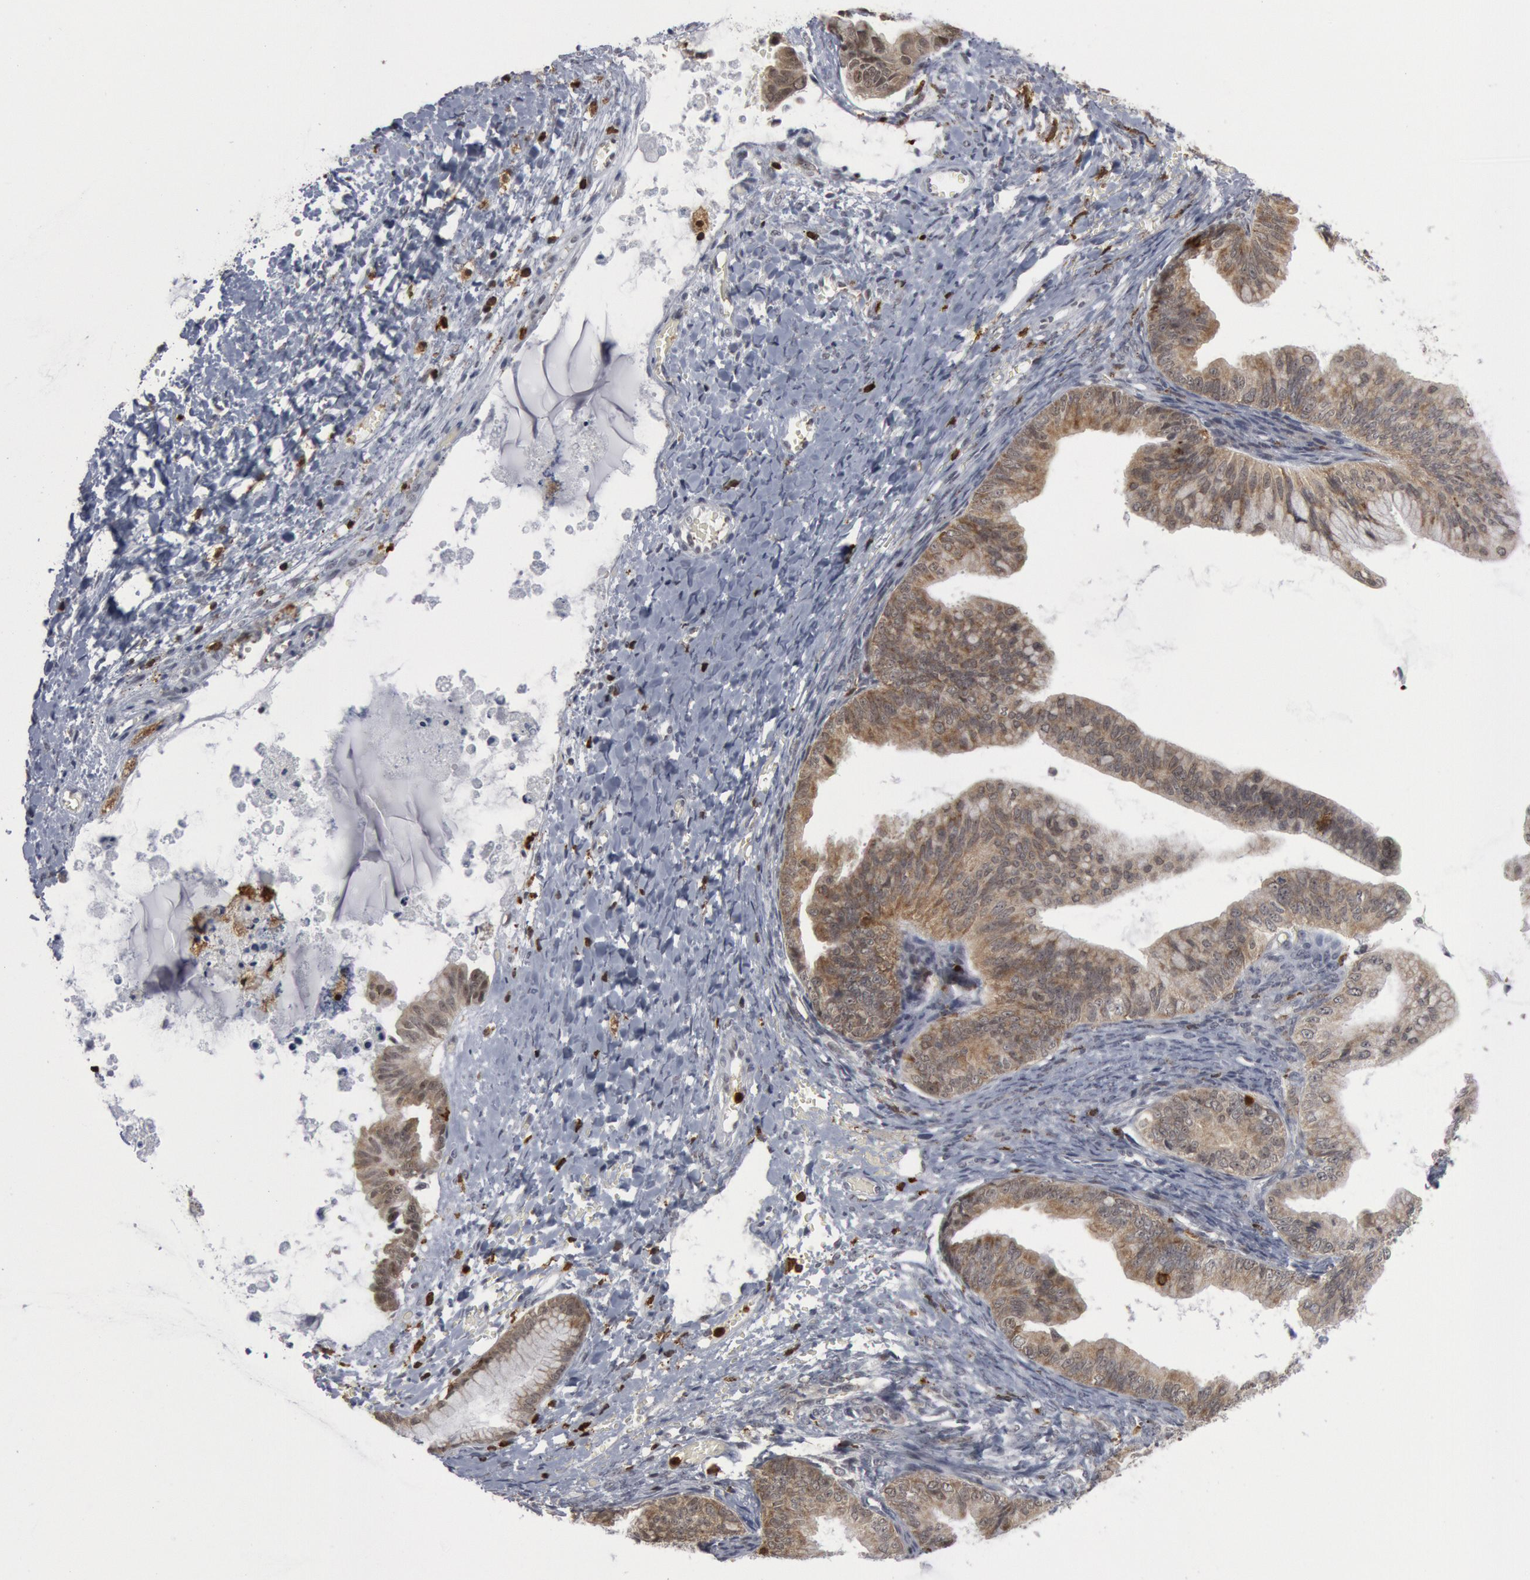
{"staining": {"intensity": "weak", "quantity": ">75%", "location": "cytoplasmic/membranous"}, "tissue": "ovarian cancer", "cell_type": "Tumor cells", "image_type": "cancer", "snomed": [{"axis": "morphology", "description": "Cystadenocarcinoma, mucinous, NOS"}, {"axis": "topography", "description": "Ovary"}], "caption": "Tumor cells display weak cytoplasmic/membranous positivity in about >75% of cells in ovarian cancer.", "gene": "PTPN6", "patient": {"sex": "female", "age": 36}}